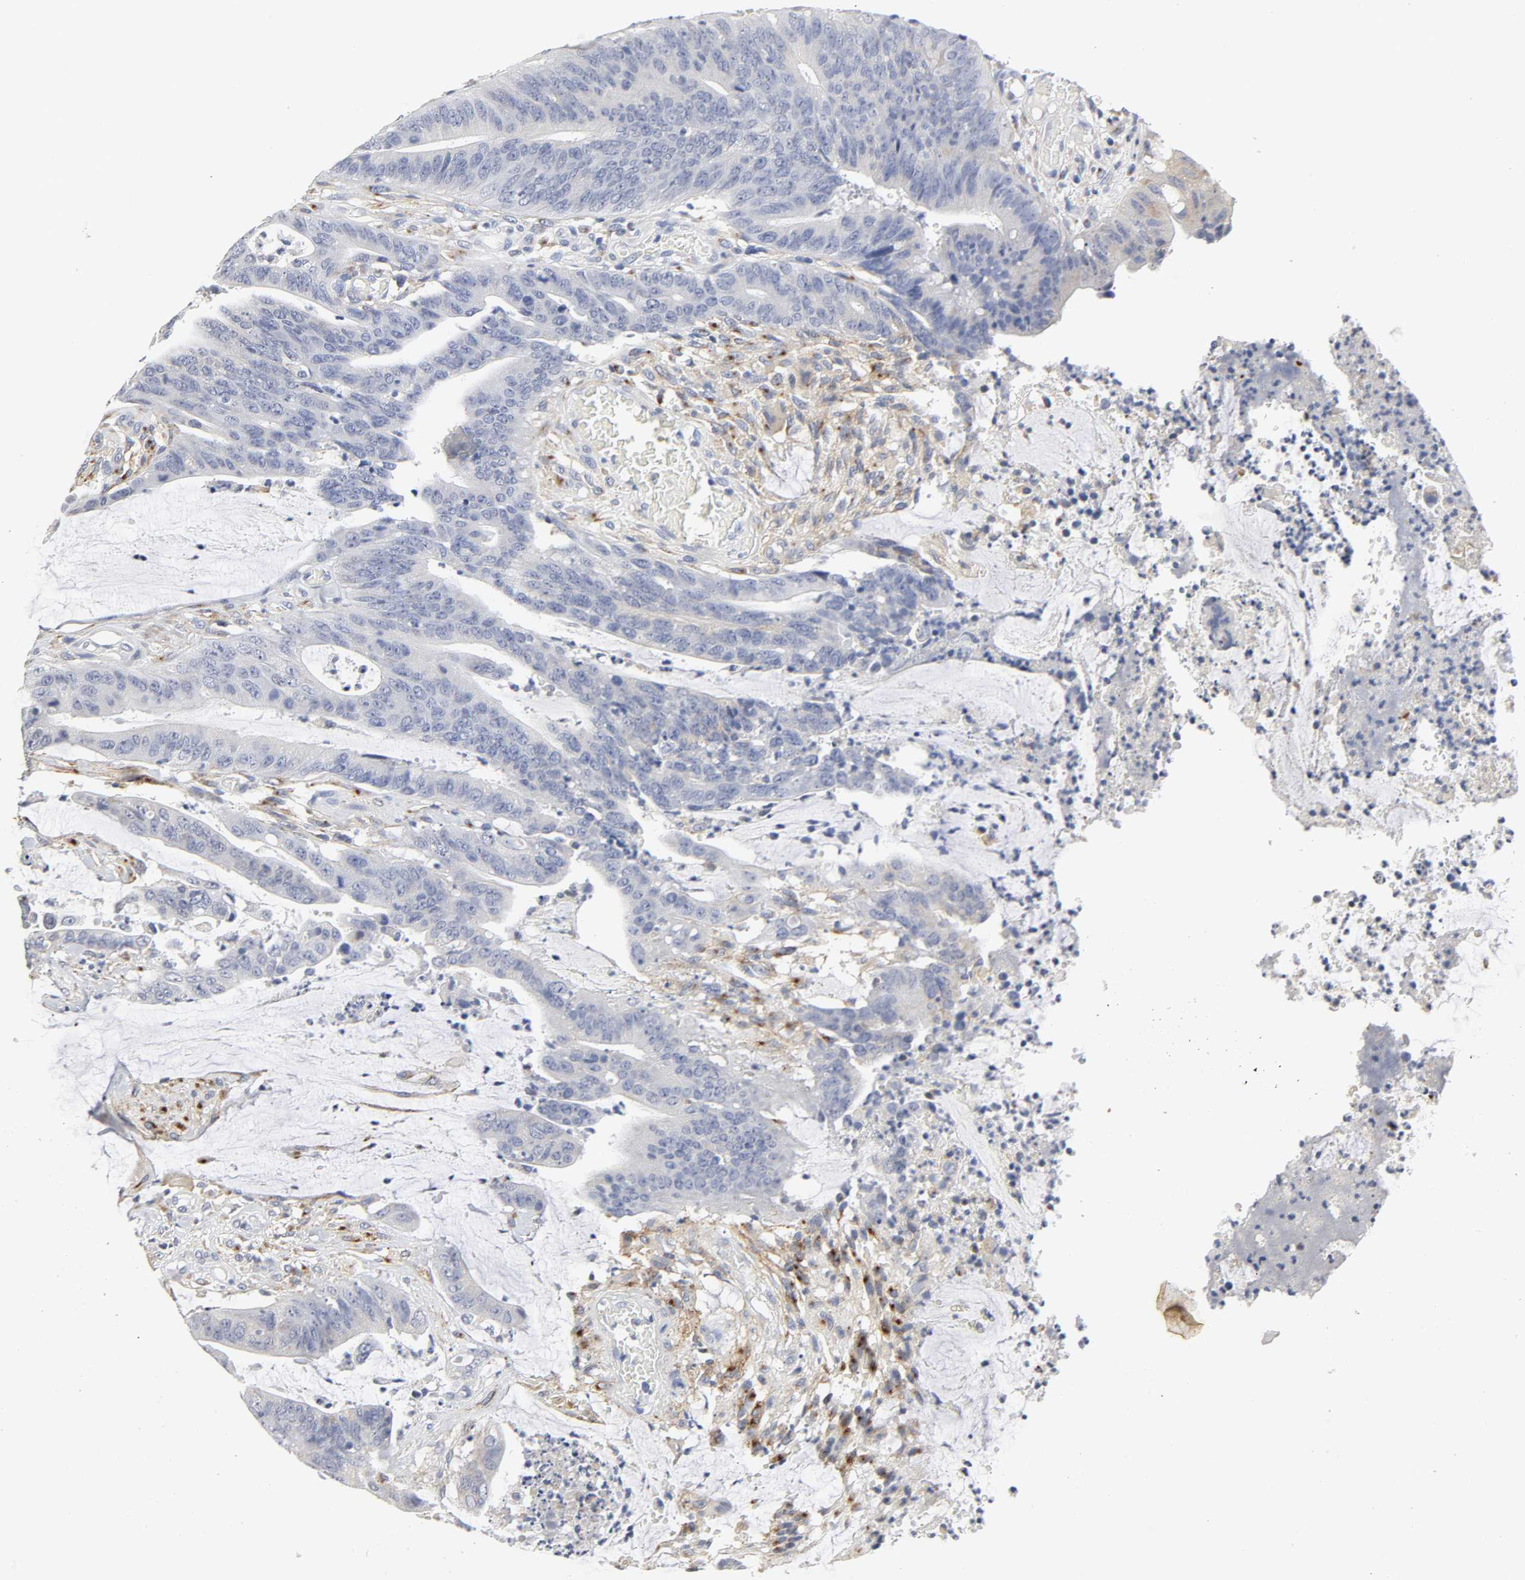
{"staining": {"intensity": "negative", "quantity": "none", "location": "none"}, "tissue": "colorectal cancer", "cell_type": "Tumor cells", "image_type": "cancer", "snomed": [{"axis": "morphology", "description": "Adenocarcinoma, NOS"}, {"axis": "topography", "description": "Rectum"}], "caption": "This is an IHC image of human adenocarcinoma (colorectal). There is no positivity in tumor cells.", "gene": "LRP1", "patient": {"sex": "female", "age": 66}}